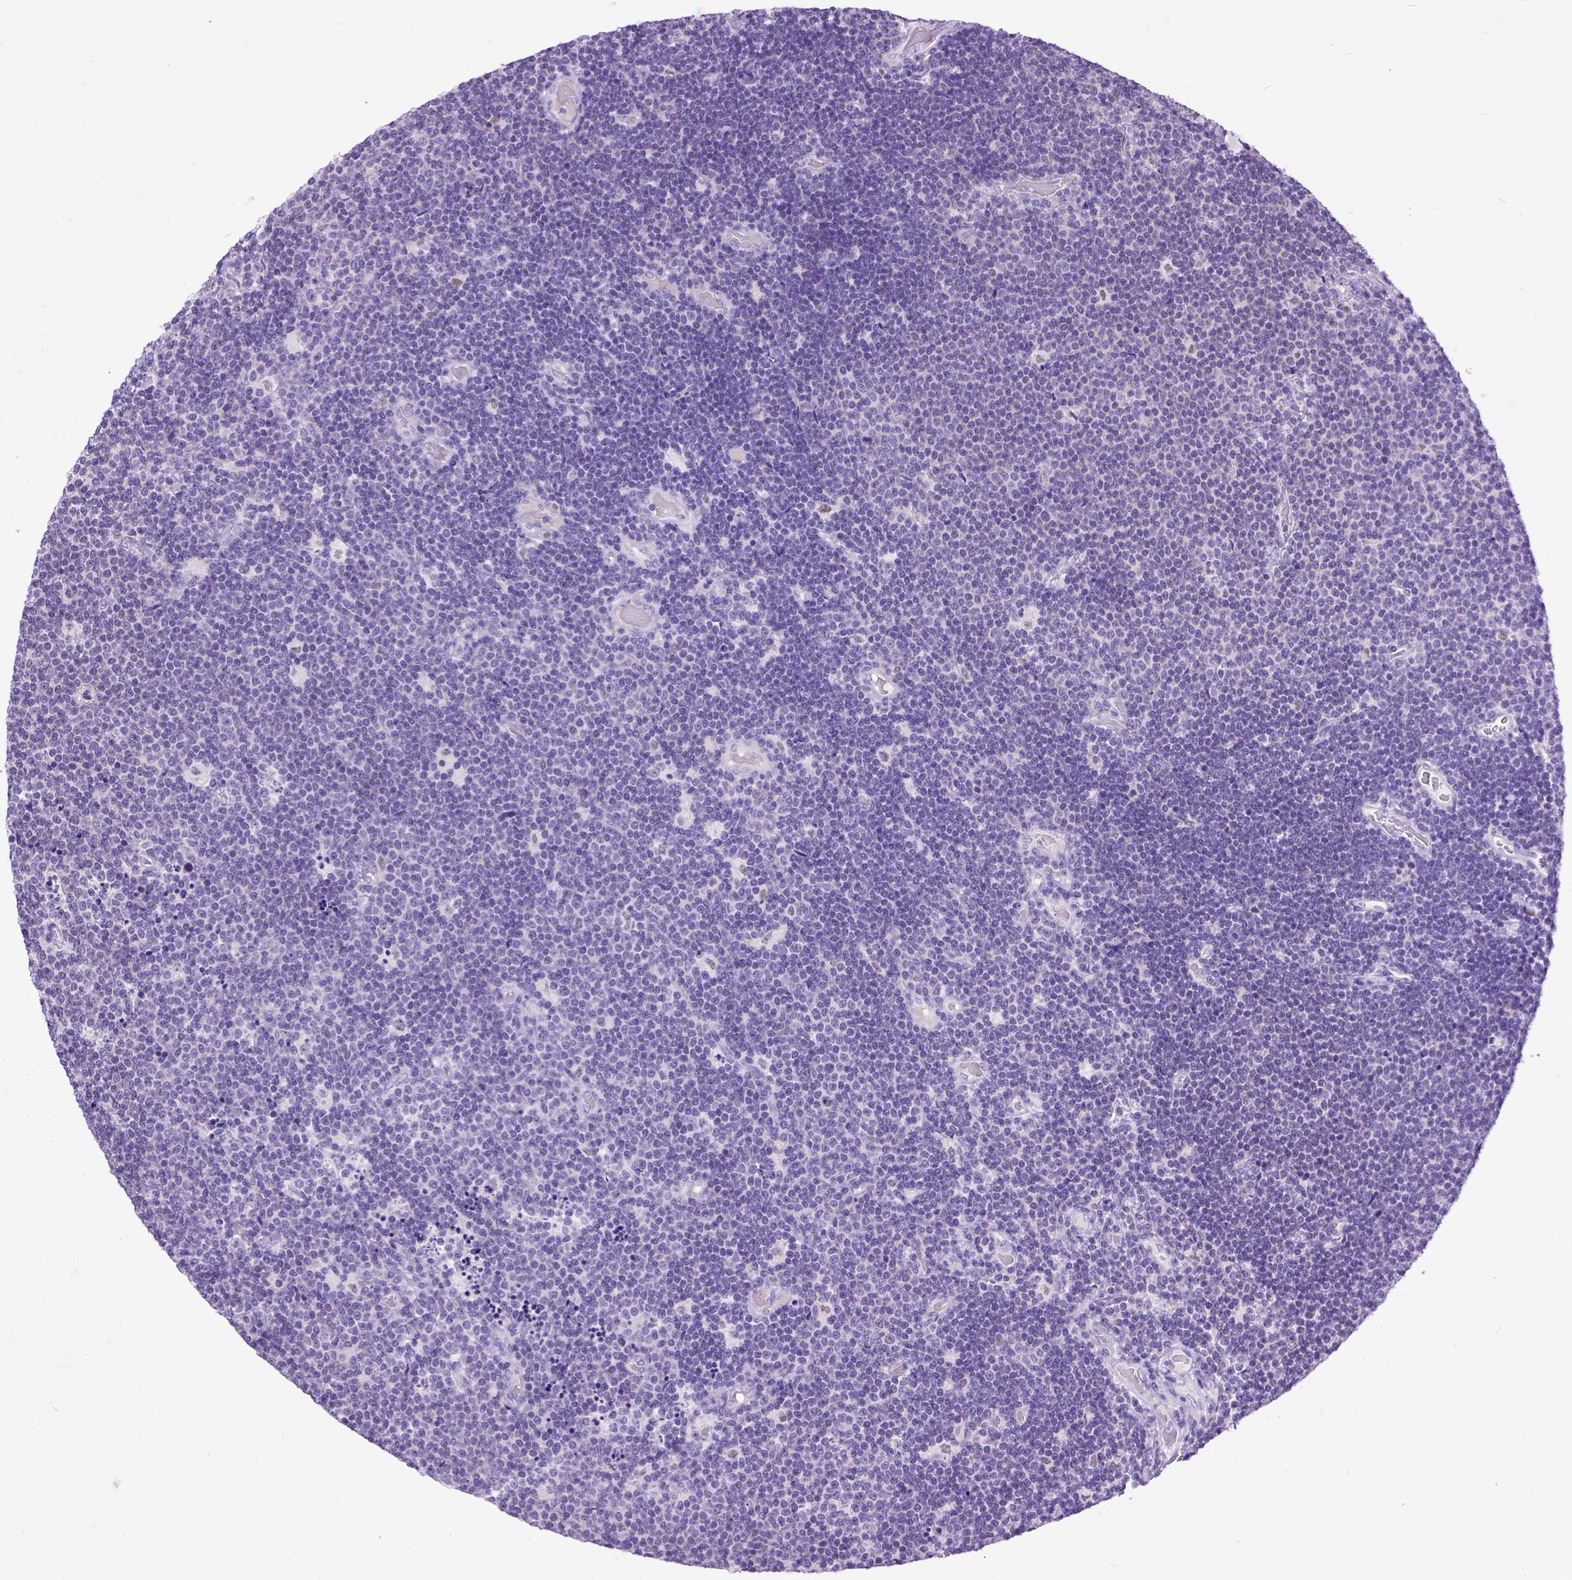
{"staining": {"intensity": "negative", "quantity": "none", "location": "none"}, "tissue": "lymphoma", "cell_type": "Tumor cells", "image_type": "cancer", "snomed": [{"axis": "morphology", "description": "Malignant lymphoma, non-Hodgkin's type, Low grade"}, {"axis": "topography", "description": "Brain"}], "caption": "Immunohistochemistry (IHC) histopathology image of neoplastic tissue: lymphoma stained with DAB shows no significant protein positivity in tumor cells.", "gene": "CRB1", "patient": {"sex": "female", "age": 66}}